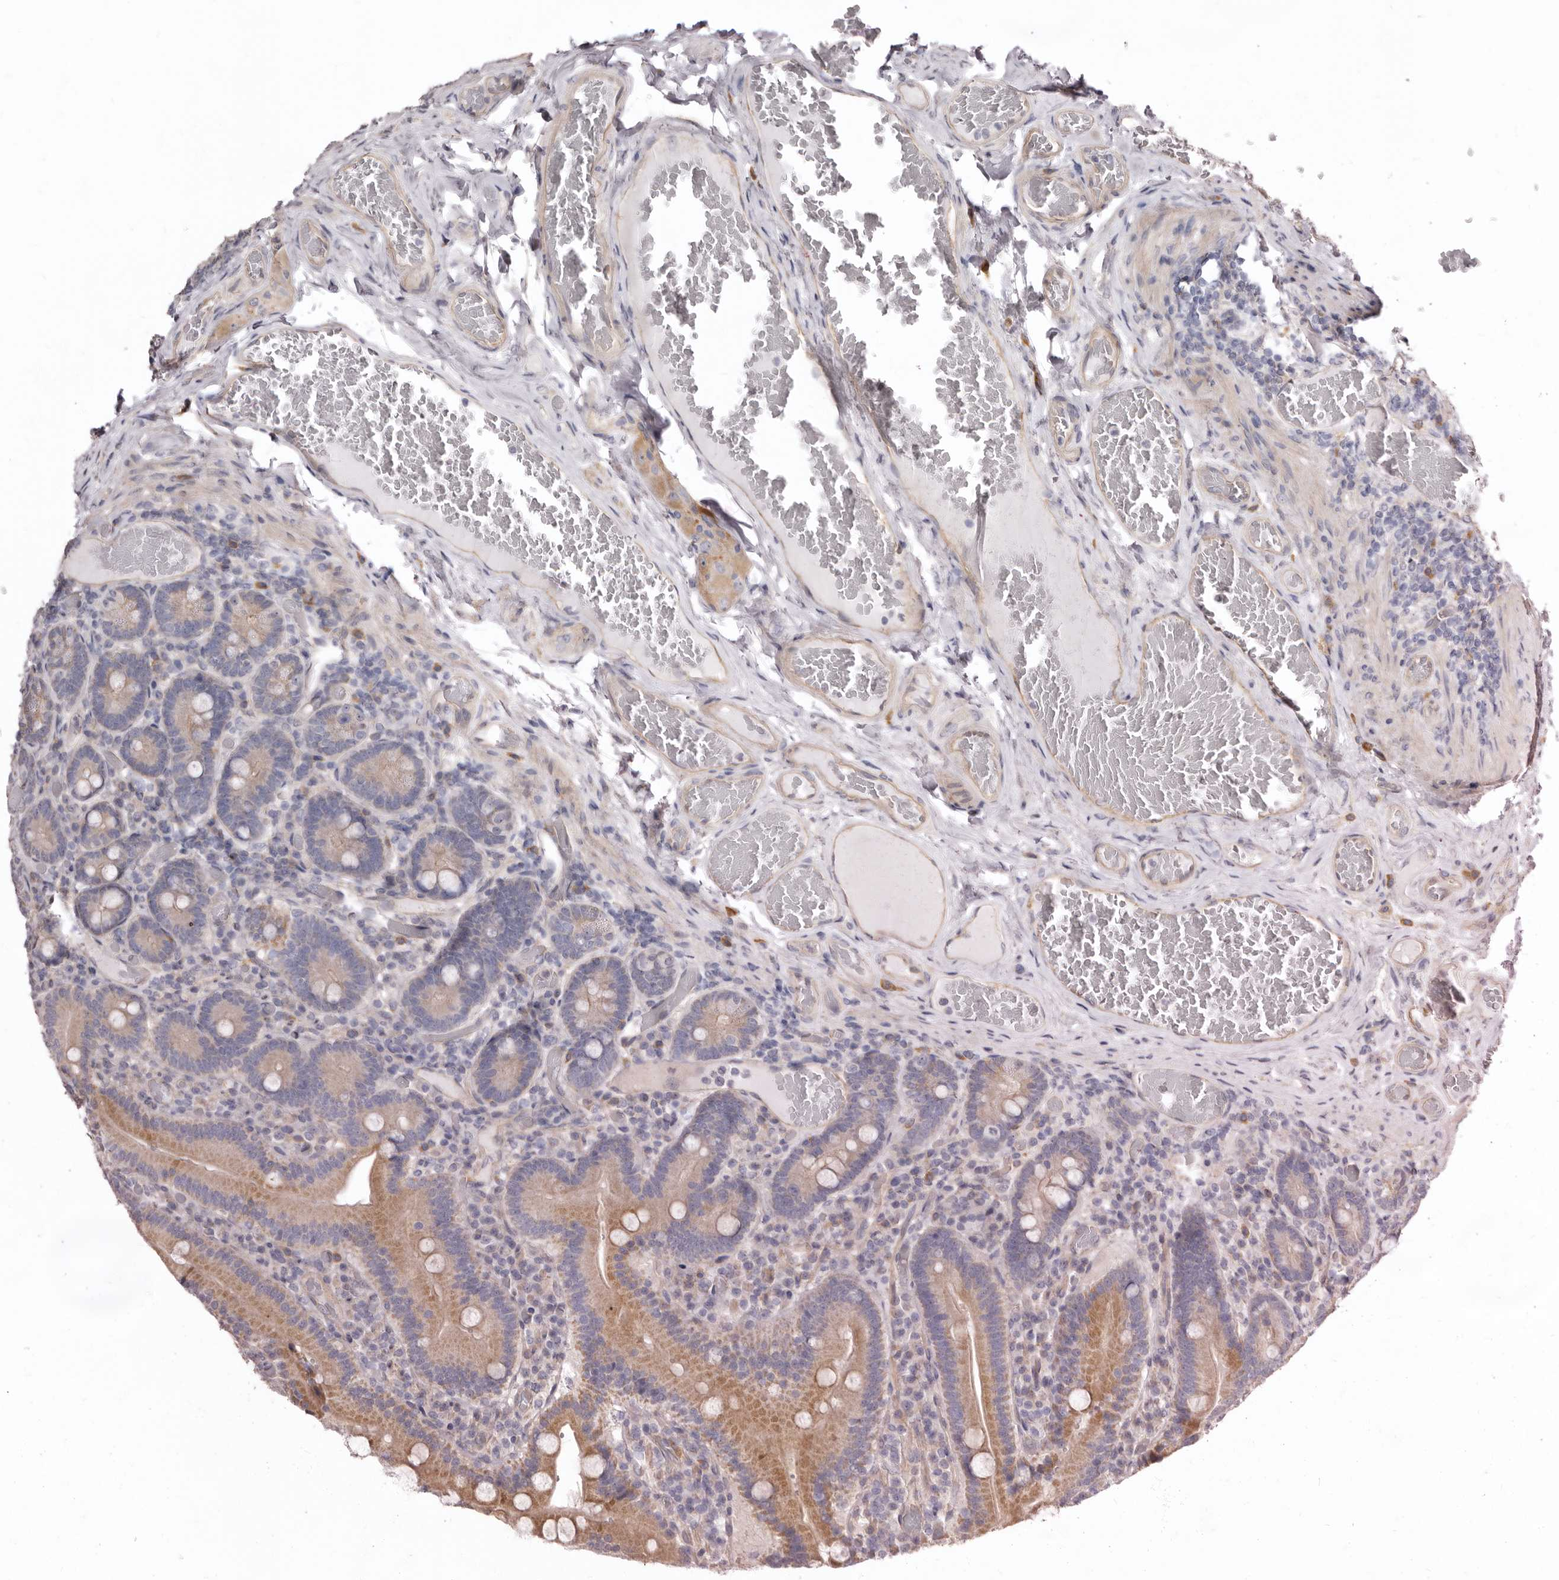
{"staining": {"intensity": "moderate", "quantity": ">75%", "location": "cytoplasmic/membranous"}, "tissue": "duodenum", "cell_type": "Glandular cells", "image_type": "normal", "snomed": [{"axis": "morphology", "description": "Normal tissue, NOS"}, {"axis": "topography", "description": "Duodenum"}], "caption": "Duodenum stained with a brown dye displays moderate cytoplasmic/membranous positive positivity in about >75% of glandular cells.", "gene": "FMO2", "patient": {"sex": "female", "age": 62}}